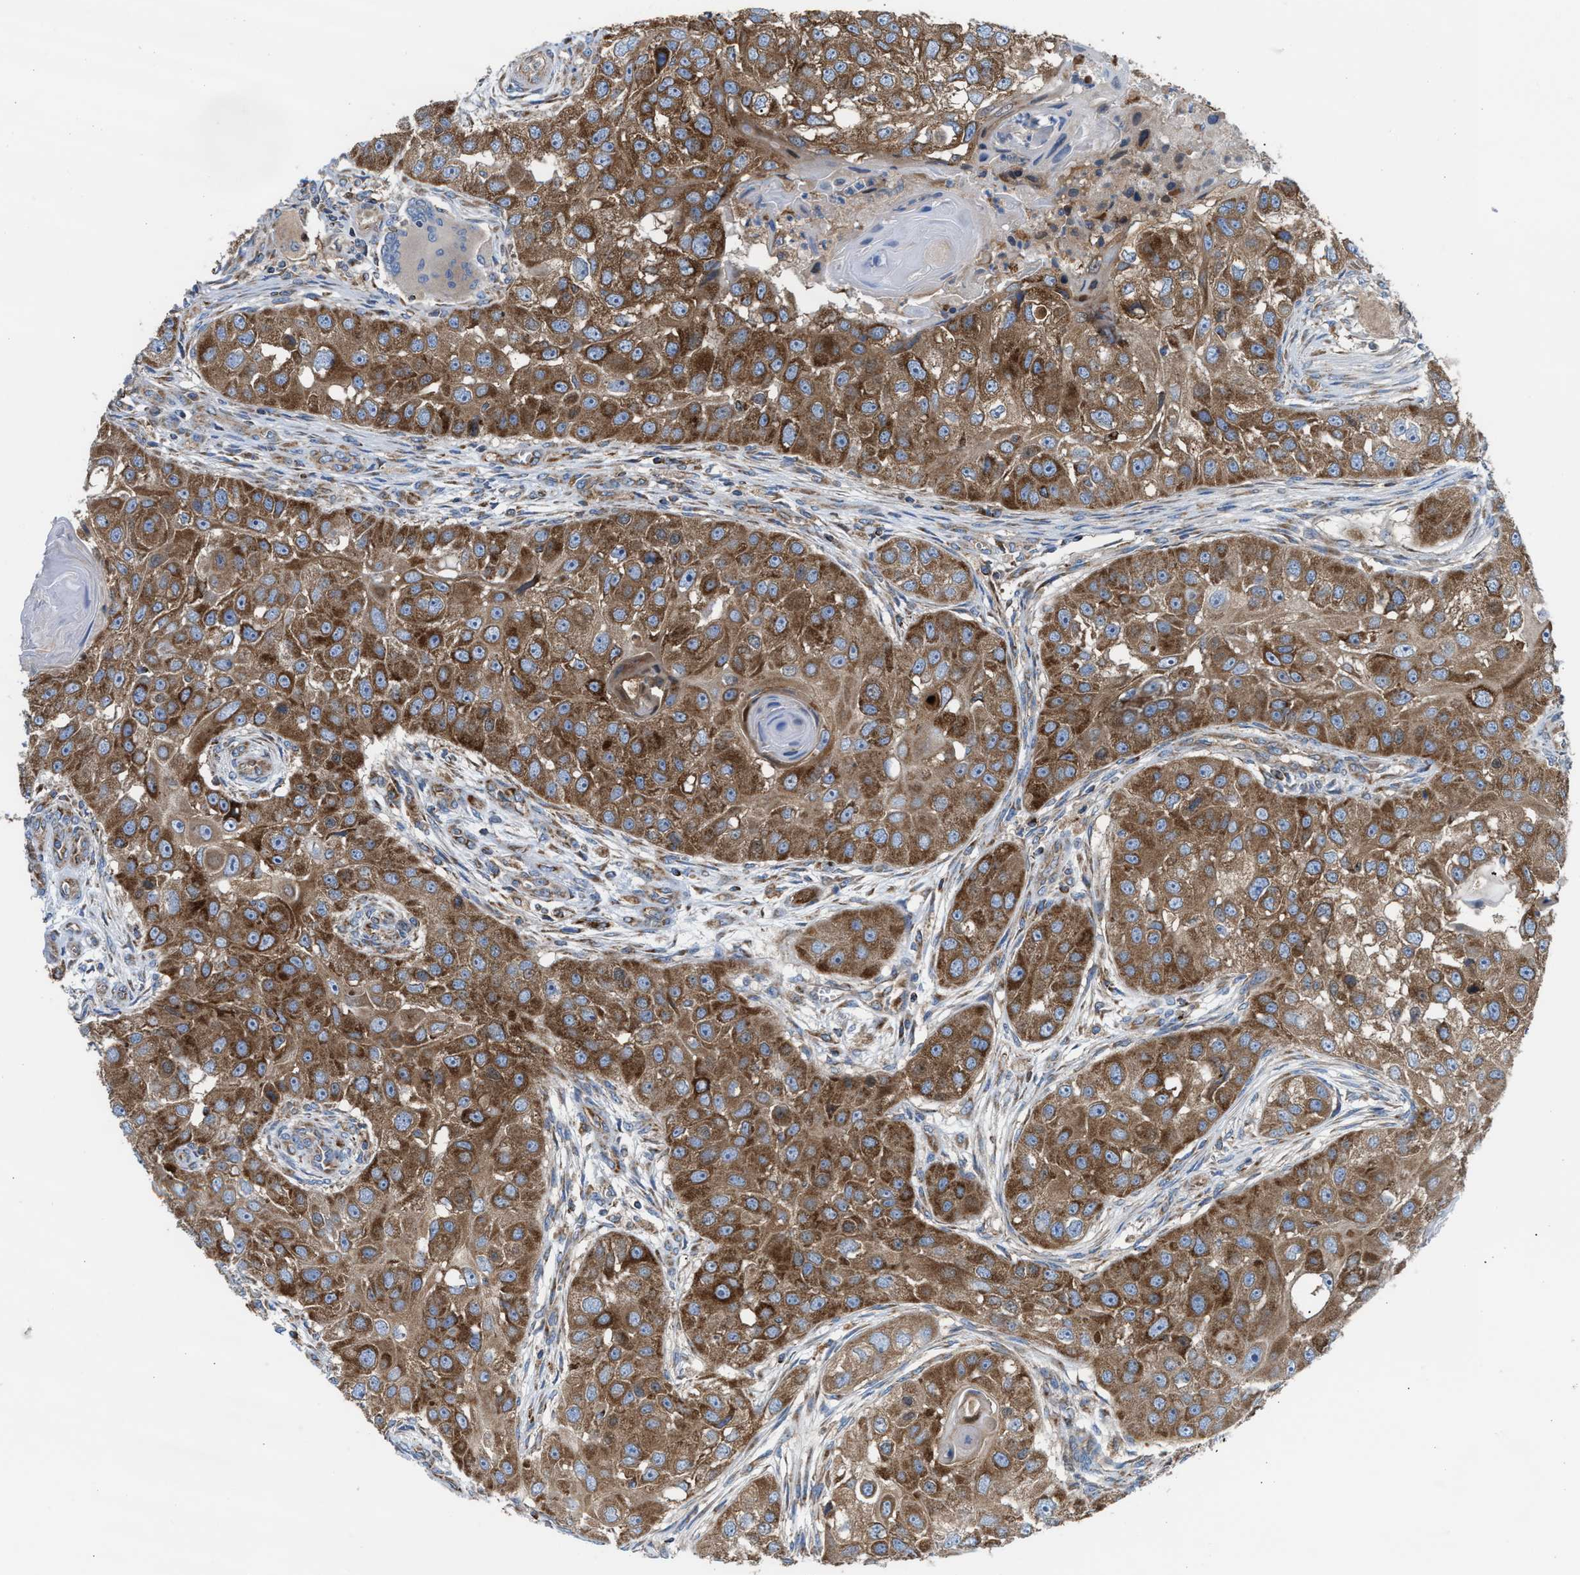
{"staining": {"intensity": "strong", "quantity": ">75%", "location": "cytoplasmic/membranous"}, "tissue": "head and neck cancer", "cell_type": "Tumor cells", "image_type": "cancer", "snomed": [{"axis": "morphology", "description": "Normal tissue, NOS"}, {"axis": "morphology", "description": "Squamous cell carcinoma, NOS"}, {"axis": "topography", "description": "Skeletal muscle"}, {"axis": "topography", "description": "Head-Neck"}], "caption": "Protein staining of head and neck cancer tissue demonstrates strong cytoplasmic/membranous positivity in about >75% of tumor cells.", "gene": "TBC1D15", "patient": {"sex": "male", "age": 51}}